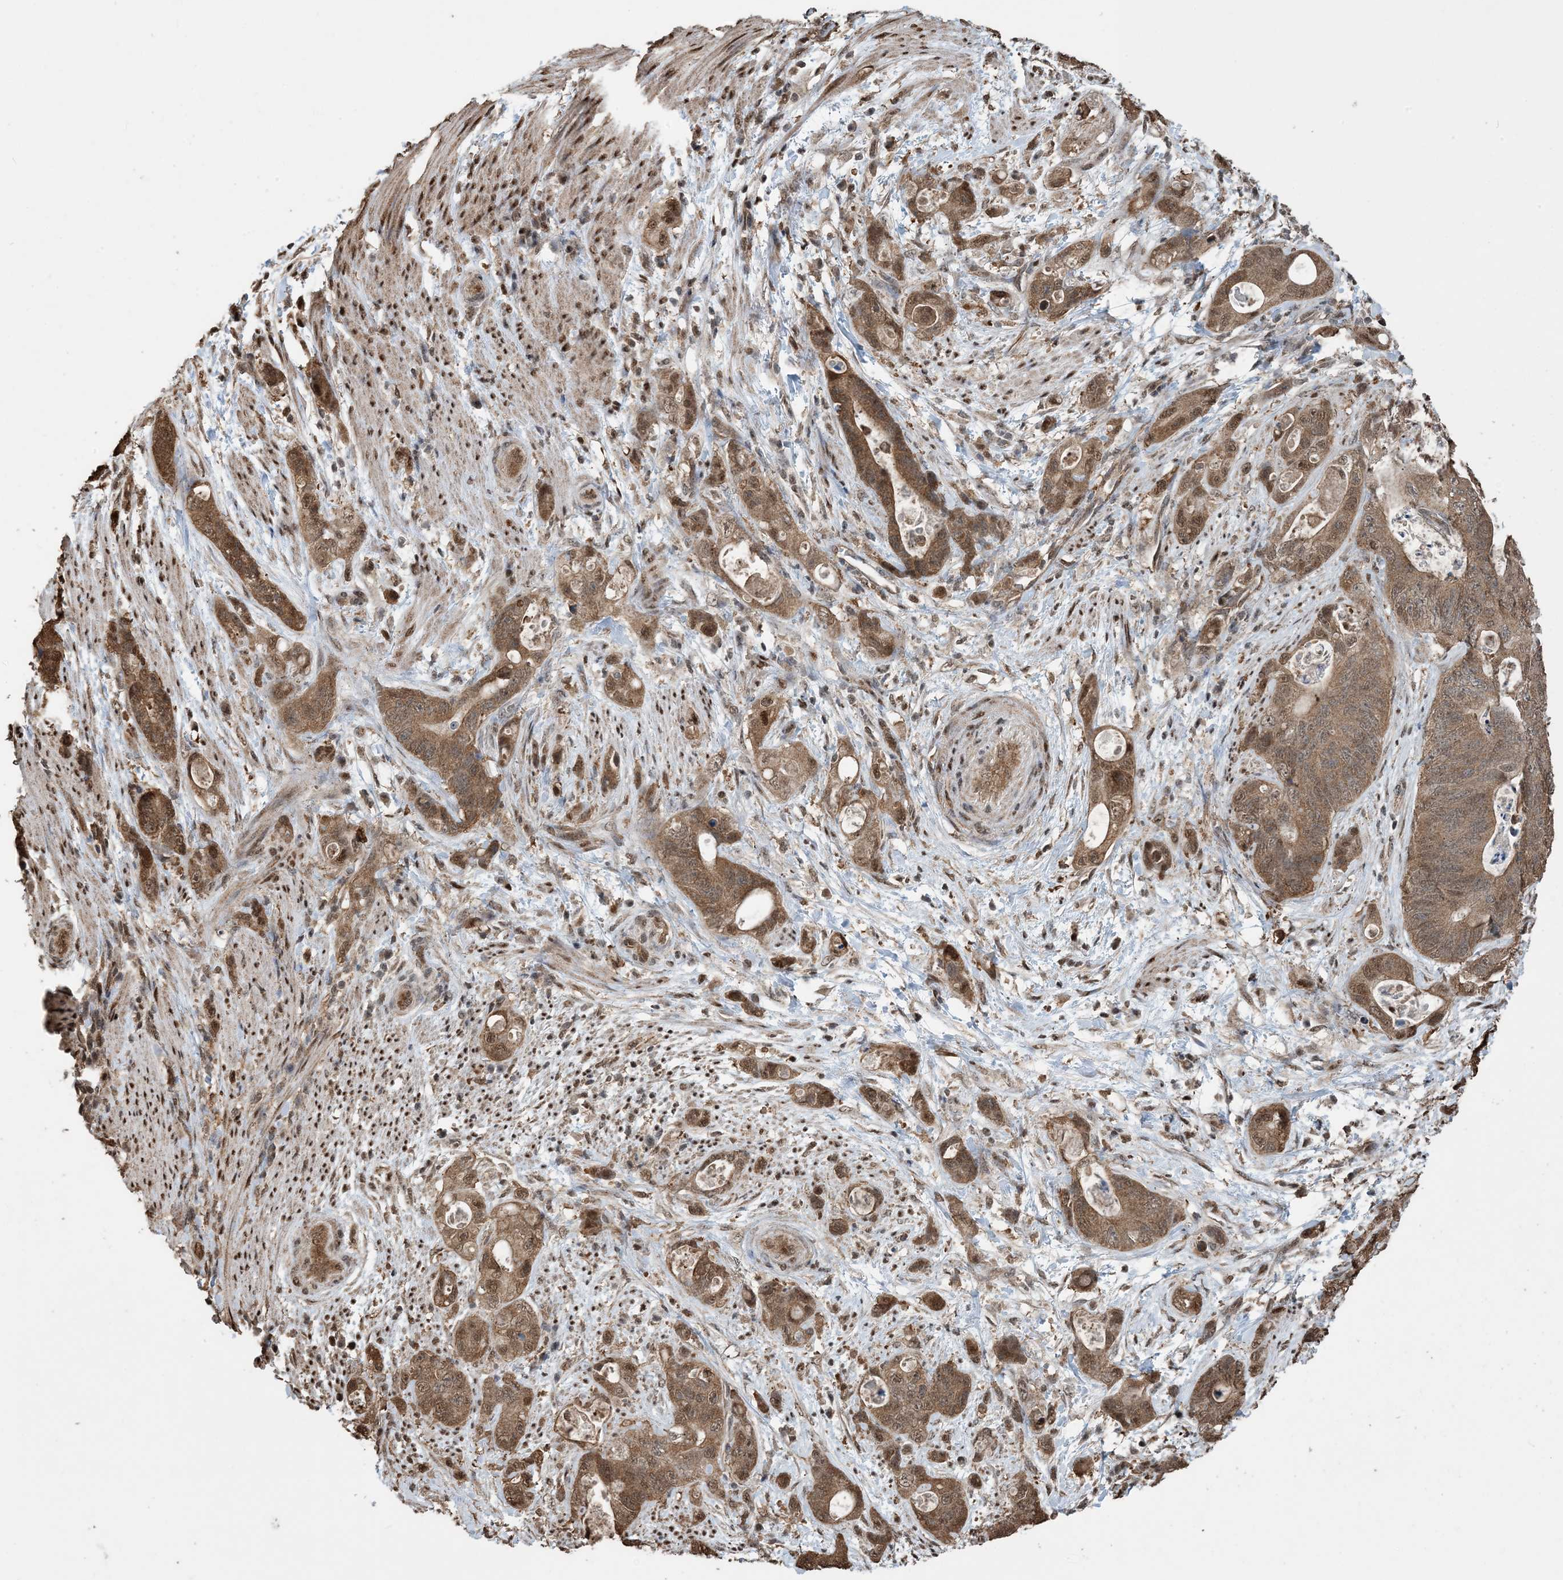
{"staining": {"intensity": "moderate", "quantity": ">75%", "location": "cytoplasmic/membranous,nuclear"}, "tissue": "stomach cancer", "cell_type": "Tumor cells", "image_type": "cancer", "snomed": [{"axis": "morphology", "description": "Adenocarcinoma, NOS"}, {"axis": "topography", "description": "Stomach"}], "caption": "Immunohistochemistry photomicrograph of stomach adenocarcinoma stained for a protein (brown), which exhibits medium levels of moderate cytoplasmic/membranous and nuclear expression in about >75% of tumor cells.", "gene": "HSPA1A", "patient": {"sex": "female", "age": 89}}